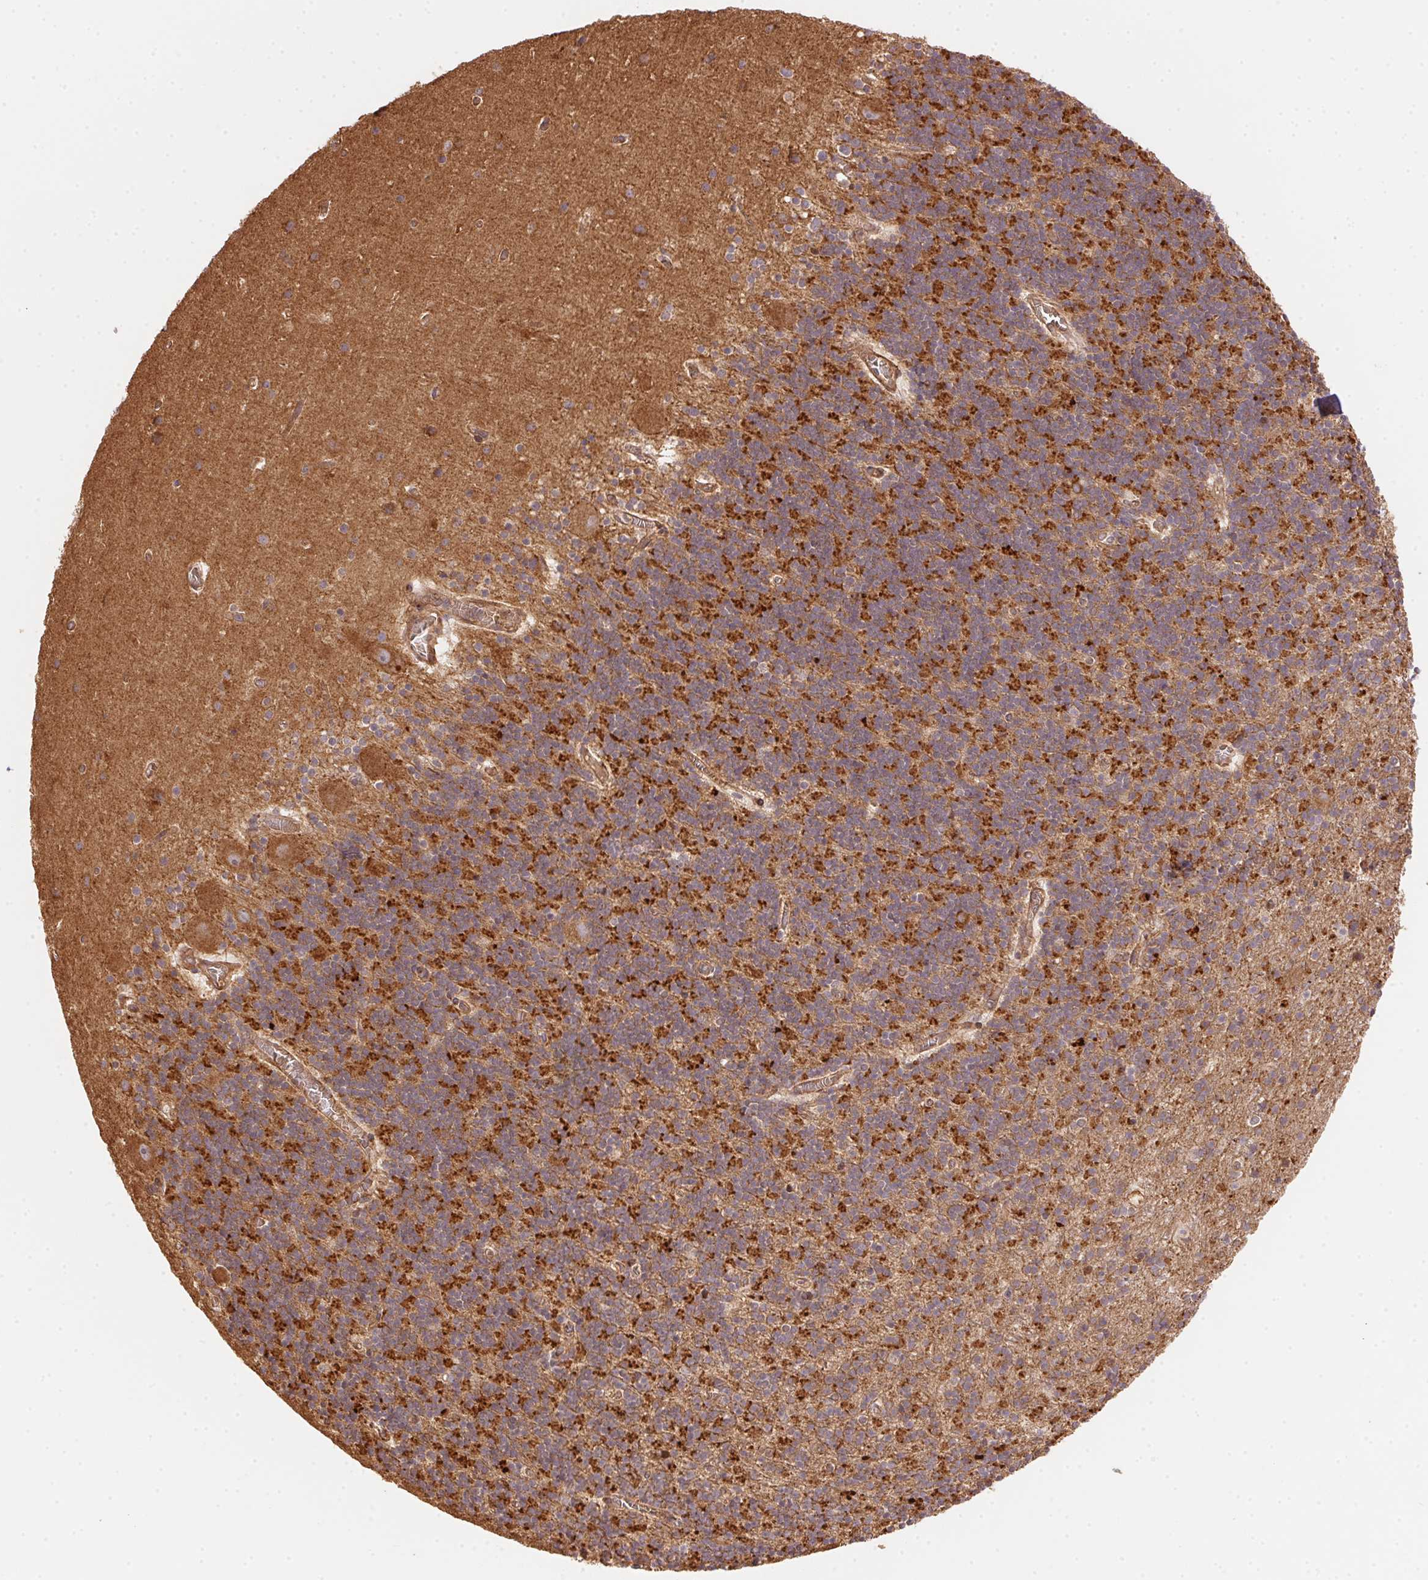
{"staining": {"intensity": "strong", "quantity": "25%-75%", "location": "cytoplasmic/membranous"}, "tissue": "cerebellum", "cell_type": "Cells in granular layer", "image_type": "normal", "snomed": [{"axis": "morphology", "description": "Normal tissue, NOS"}, {"axis": "topography", "description": "Cerebellum"}], "caption": "High-magnification brightfield microscopy of benign cerebellum stained with DAB (brown) and counterstained with hematoxylin (blue). cells in granular layer exhibit strong cytoplasmic/membranous staining is identified in approximately25%-75% of cells. The protein is shown in brown color, while the nuclei are stained blue.", "gene": "USE1", "patient": {"sex": "male", "age": 70}}